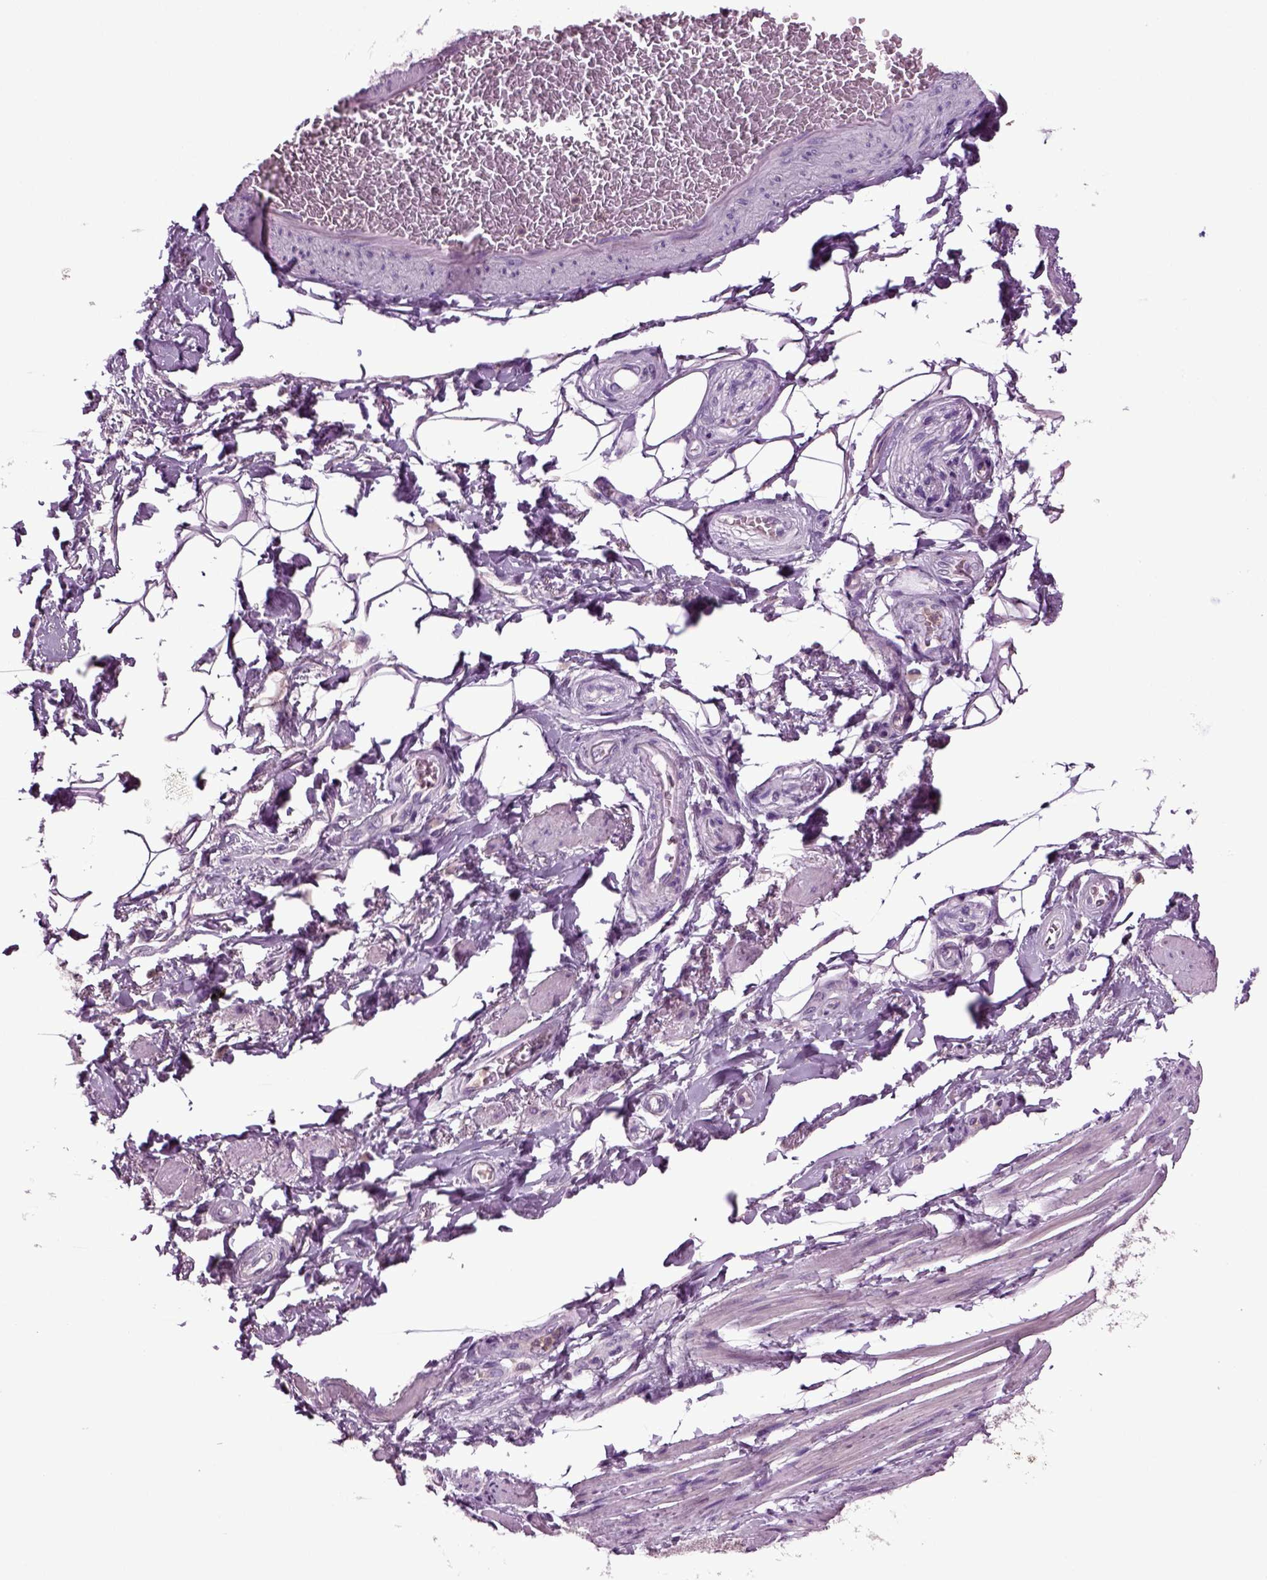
{"staining": {"intensity": "negative", "quantity": "none", "location": "none"}, "tissue": "adipose tissue", "cell_type": "Adipocytes", "image_type": "normal", "snomed": [{"axis": "morphology", "description": "Normal tissue, NOS"}, {"axis": "topography", "description": "Skeletal muscle"}, {"axis": "topography", "description": "Anal"}, {"axis": "topography", "description": "Peripheral nerve tissue"}], "caption": "Histopathology image shows no protein expression in adipocytes of benign adipose tissue. (DAB (3,3'-diaminobenzidine) immunohistochemistry with hematoxylin counter stain).", "gene": "FGF11", "patient": {"sex": "male", "age": 53}}